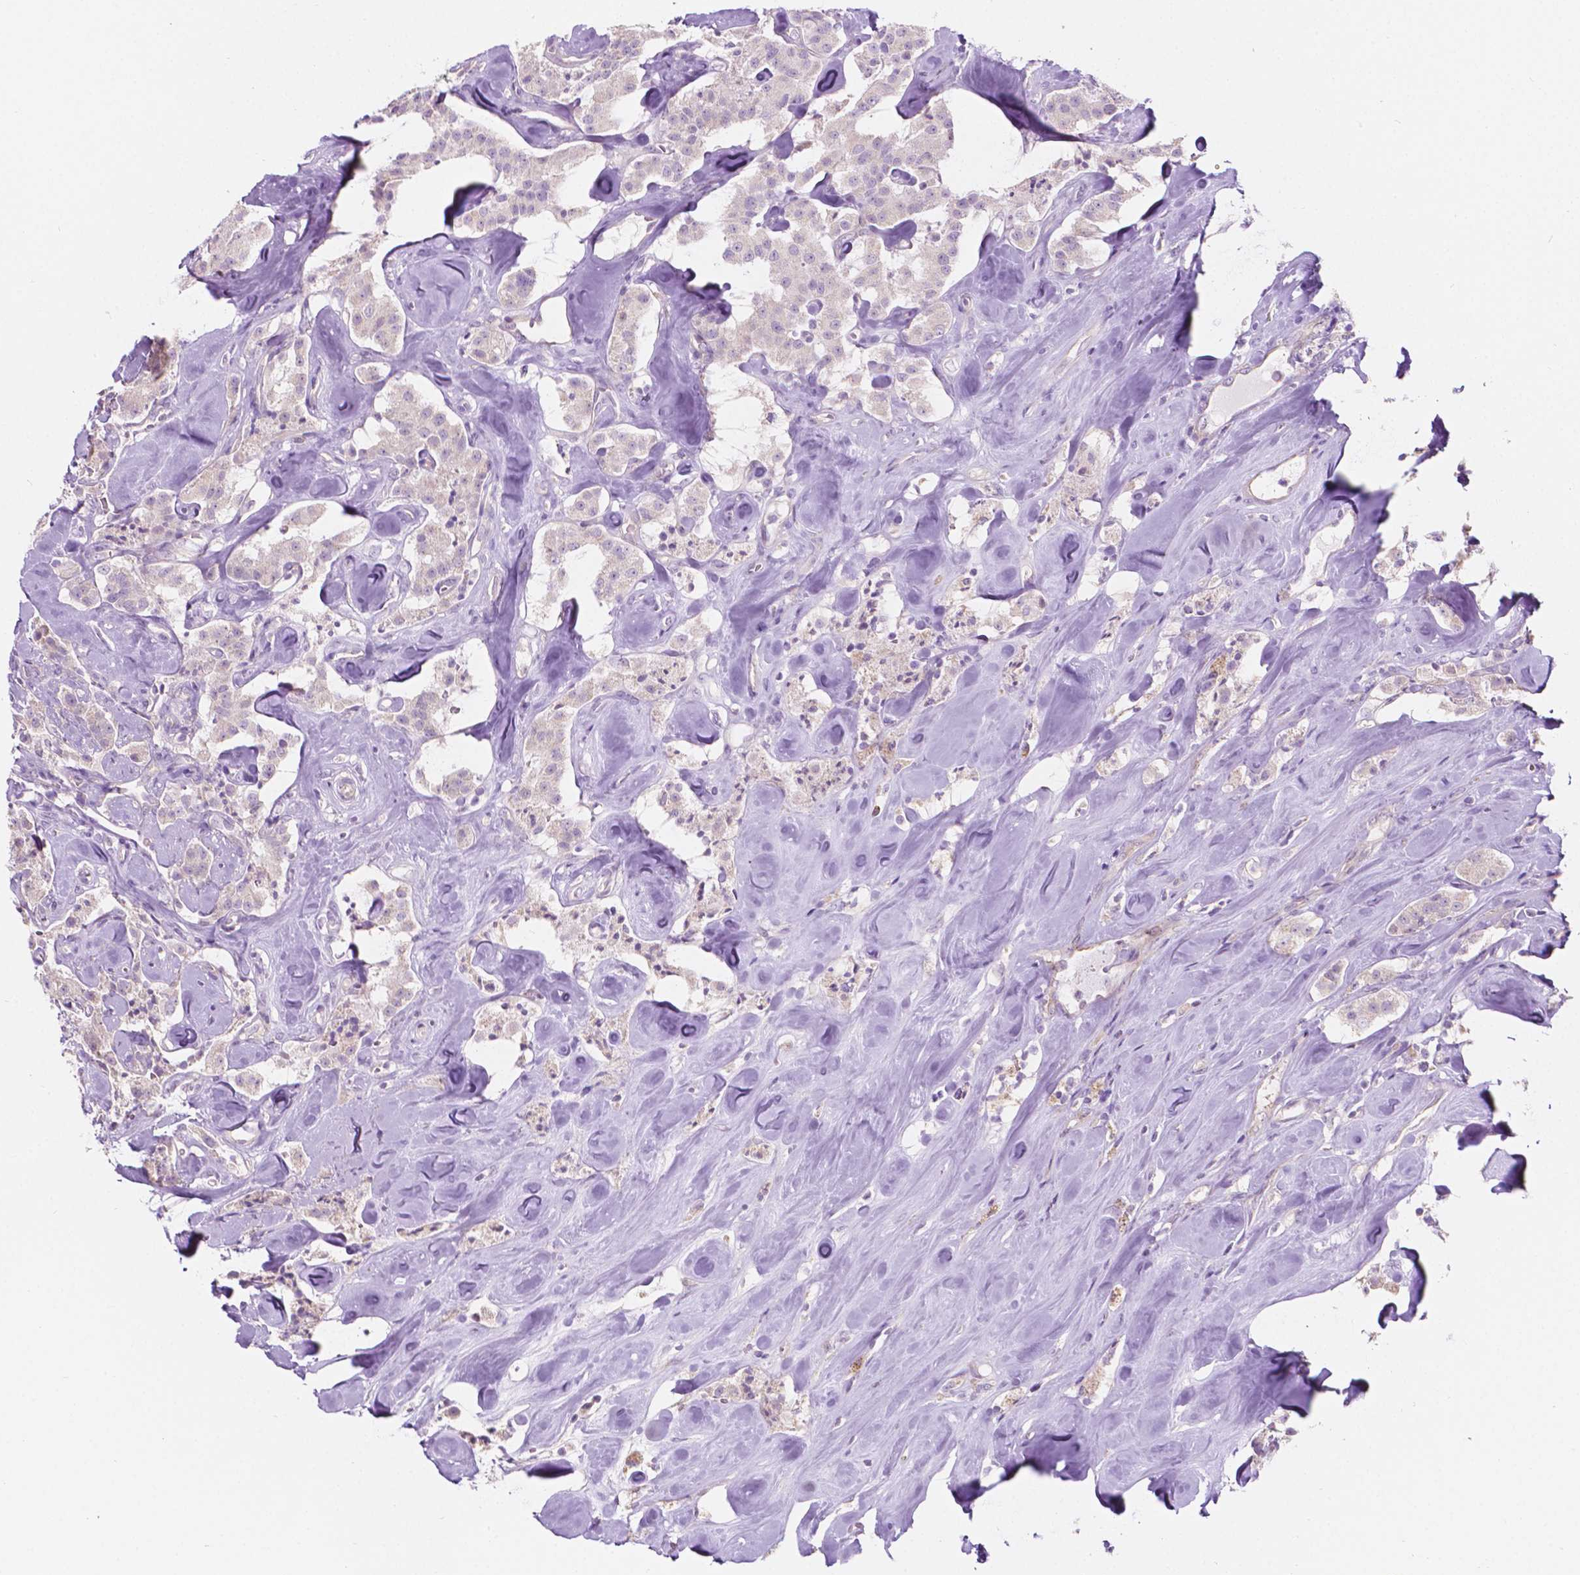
{"staining": {"intensity": "negative", "quantity": "none", "location": "none"}, "tissue": "carcinoid", "cell_type": "Tumor cells", "image_type": "cancer", "snomed": [{"axis": "morphology", "description": "Carcinoid, malignant, NOS"}, {"axis": "topography", "description": "Pancreas"}], "caption": "Human malignant carcinoid stained for a protein using IHC demonstrates no positivity in tumor cells.", "gene": "NOS1AP", "patient": {"sex": "male", "age": 41}}